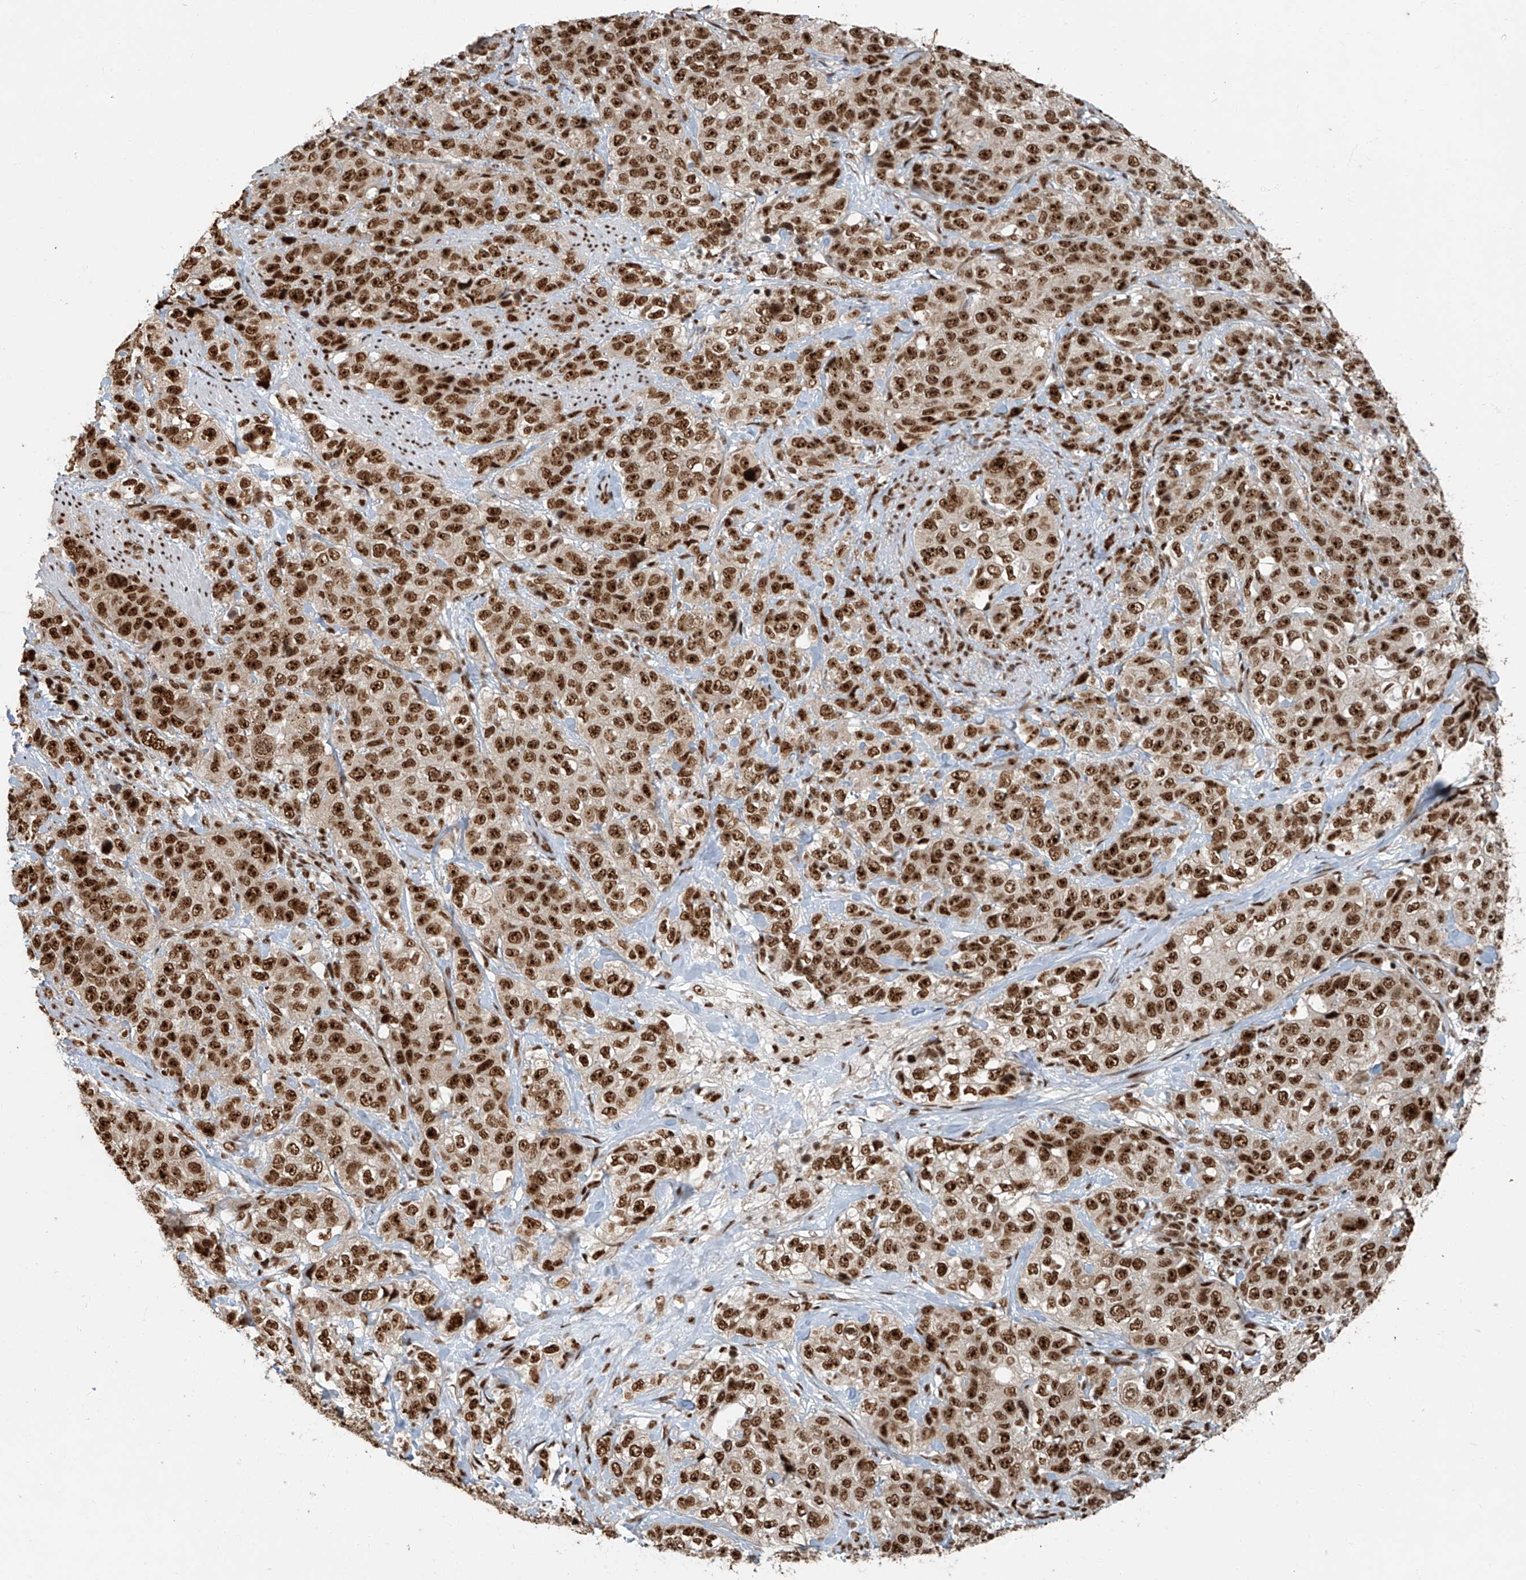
{"staining": {"intensity": "strong", "quantity": ">75%", "location": "nuclear"}, "tissue": "stomach cancer", "cell_type": "Tumor cells", "image_type": "cancer", "snomed": [{"axis": "morphology", "description": "Adenocarcinoma, NOS"}, {"axis": "topography", "description": "Stomach"}], "caption": "Stomach adenocarcinoma stained for a protein (brown) demonstrates strong nuclear positive positivity in about >75% of tumor cells.", "gene": "FAM193B", "patient": {"sex": "male", "age": 48}}